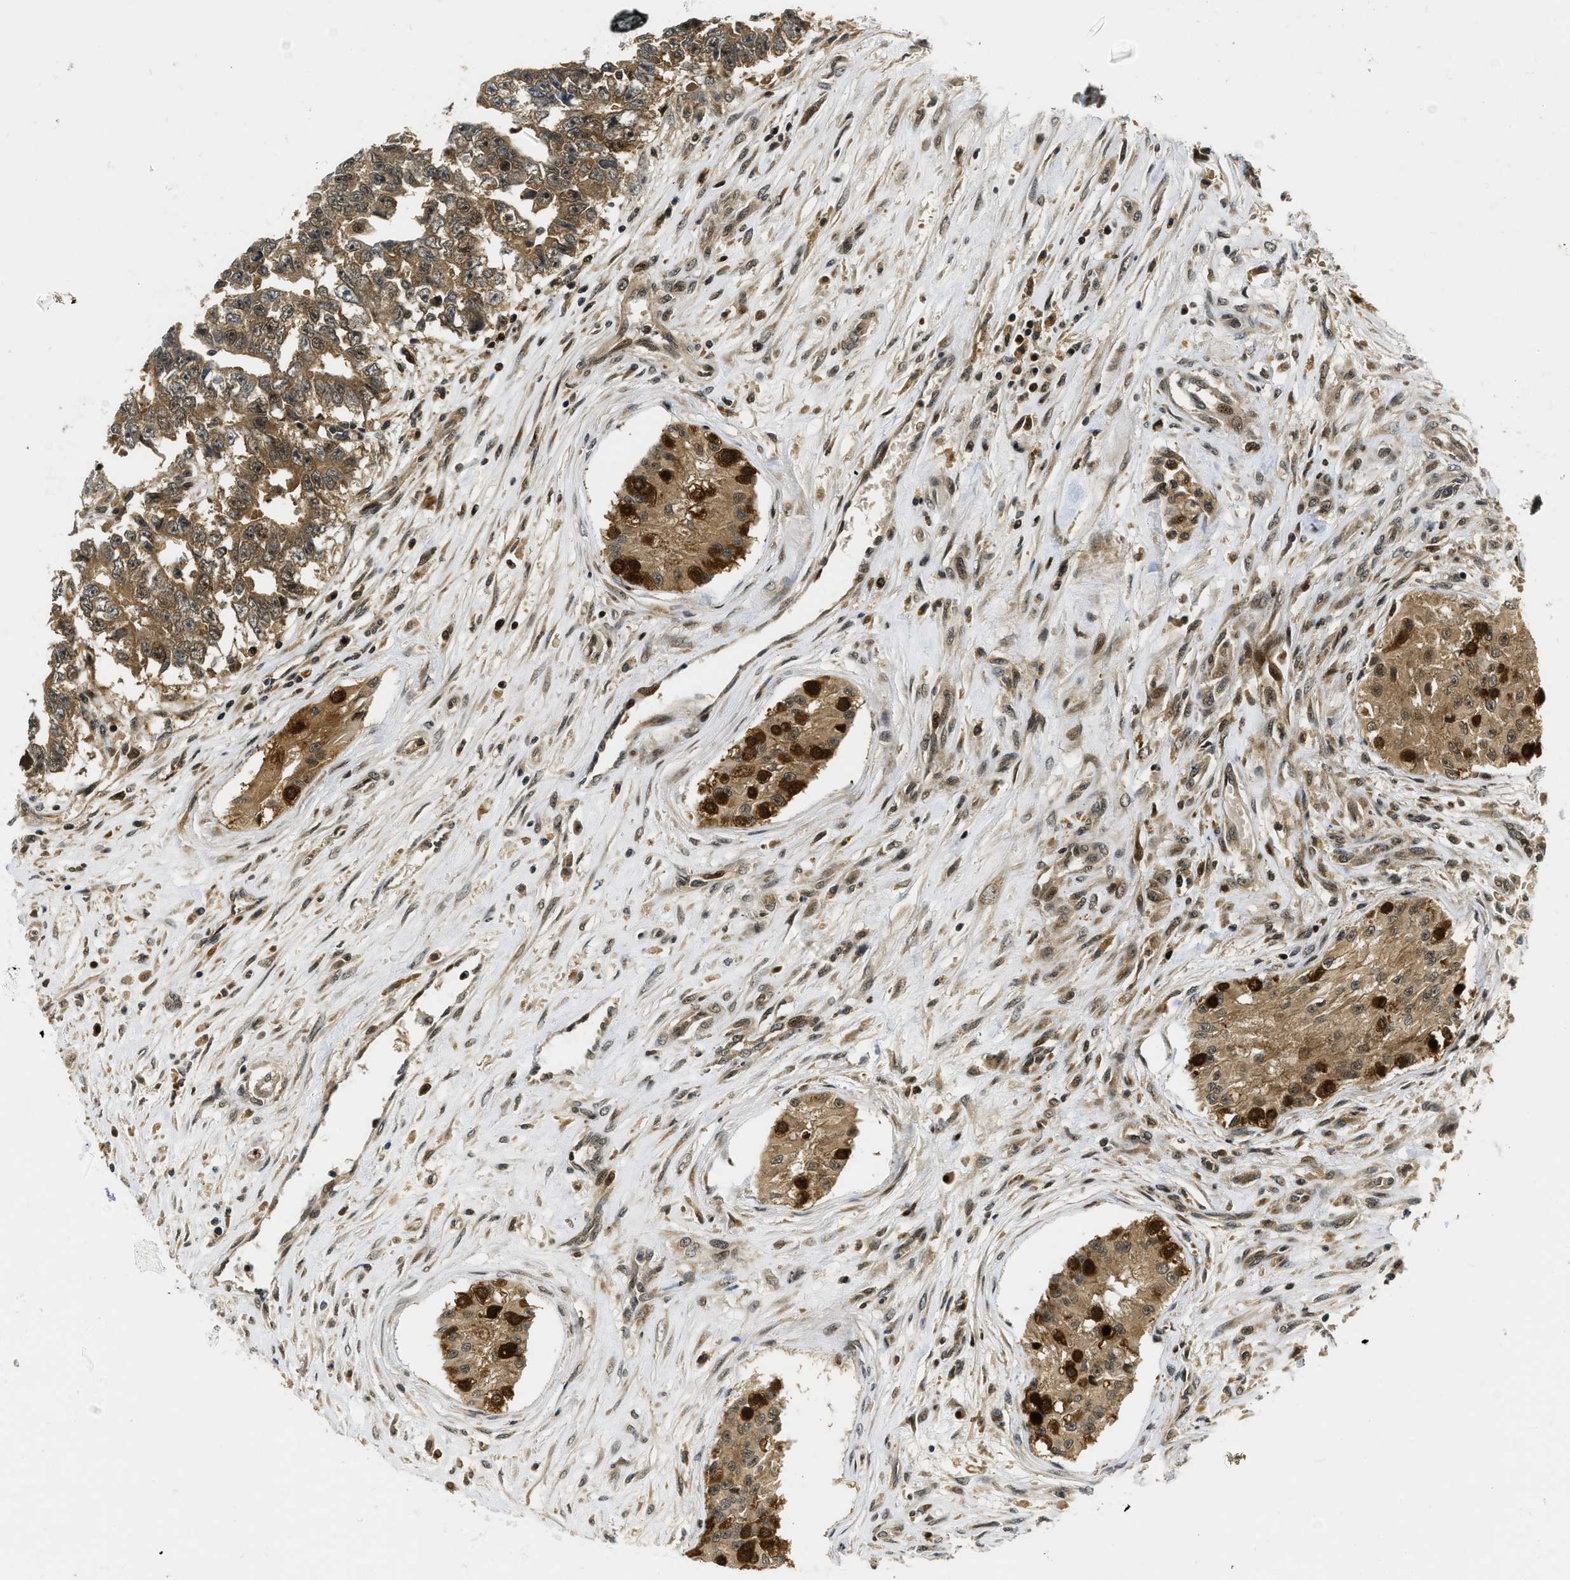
{"staining": {"intensity": "moderate", "quantity": ">75%", "location": "cytoplasmic/membranous"}, "tissue": "testis cancer", "cell_type": "Tumor cells", "image_type": "cancer", "snomed": [{"axis": "morphology", "description": "Carcinoma, Embryonal, NOS"}, {"axis": "topography", "description": "Testis"}], "caption": "DAB (3,3'-diaminobenzidine) immunohistochemical staining of human testis embryonal carcinoma exhibits moderate cytoplasmic/membranous protein staining in approximately >75% of tumor cells. (IHC, brightfield microscopy, high magnification).", "gene": "ADSL", "patient": {"sex": "male", "age": 25}}